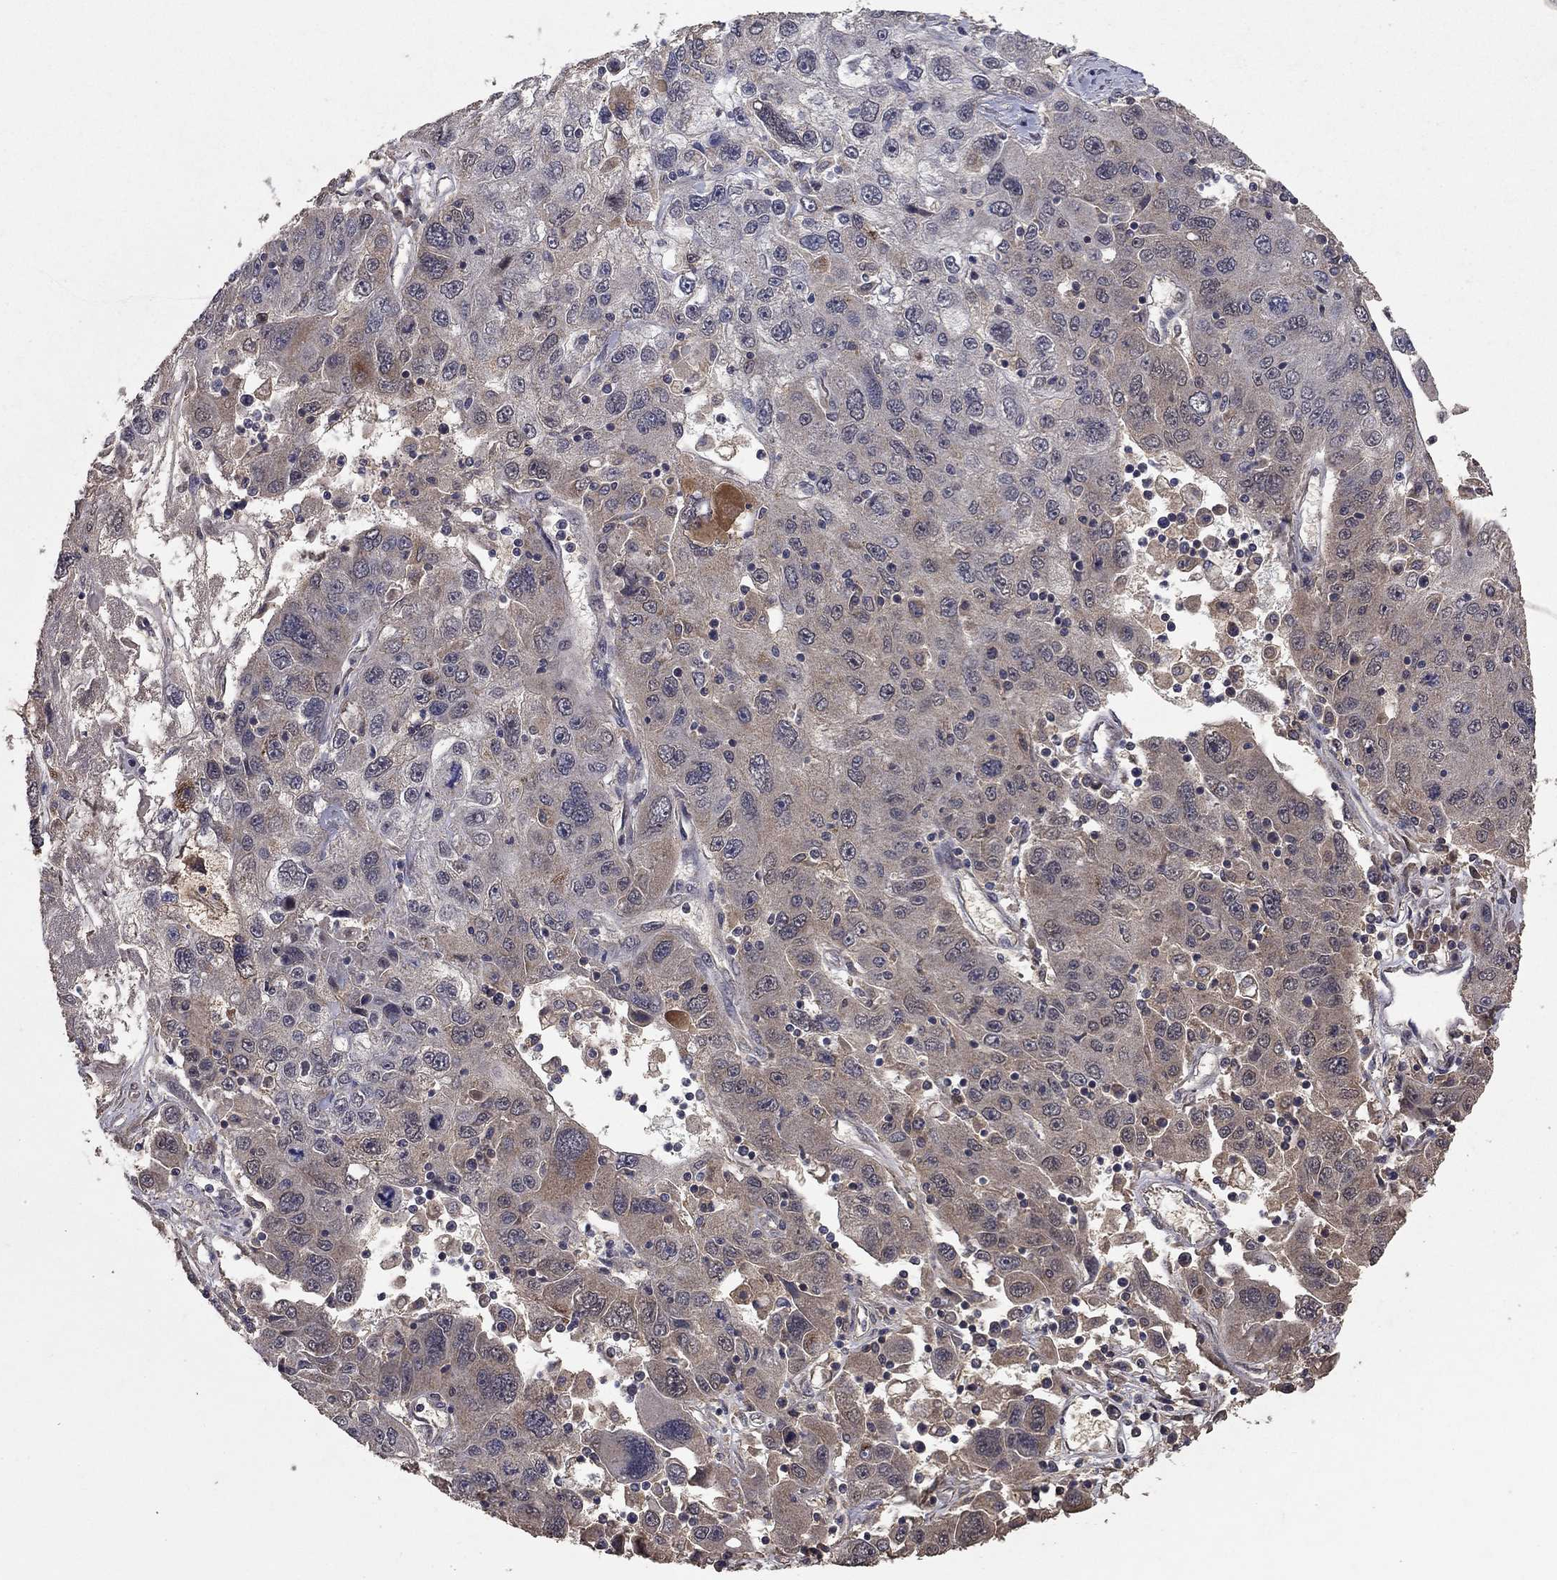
{"staining": {"intensity": "weak", "quantity": "25%-75%", "location": "cytoplasmic/membranous"}, "tissue": "stomach cancer", "cell_type": "Tumor cells", "image_type": "cancer", "snomed": [{"axis": "morphology", "description": "Adenocarcinoma, NOS"}, {"axis": "topography", "description": "Stomach"}], "caption": "There is low levels of weak cytoplasmic/membranous positivity in tumor cells of stomach cancer (adenocarcinoma), as demonstrated by immunohistochemical staining (brown color).", "gene": "DHRS1", "patient": {"sex": "male", "age": 56}}